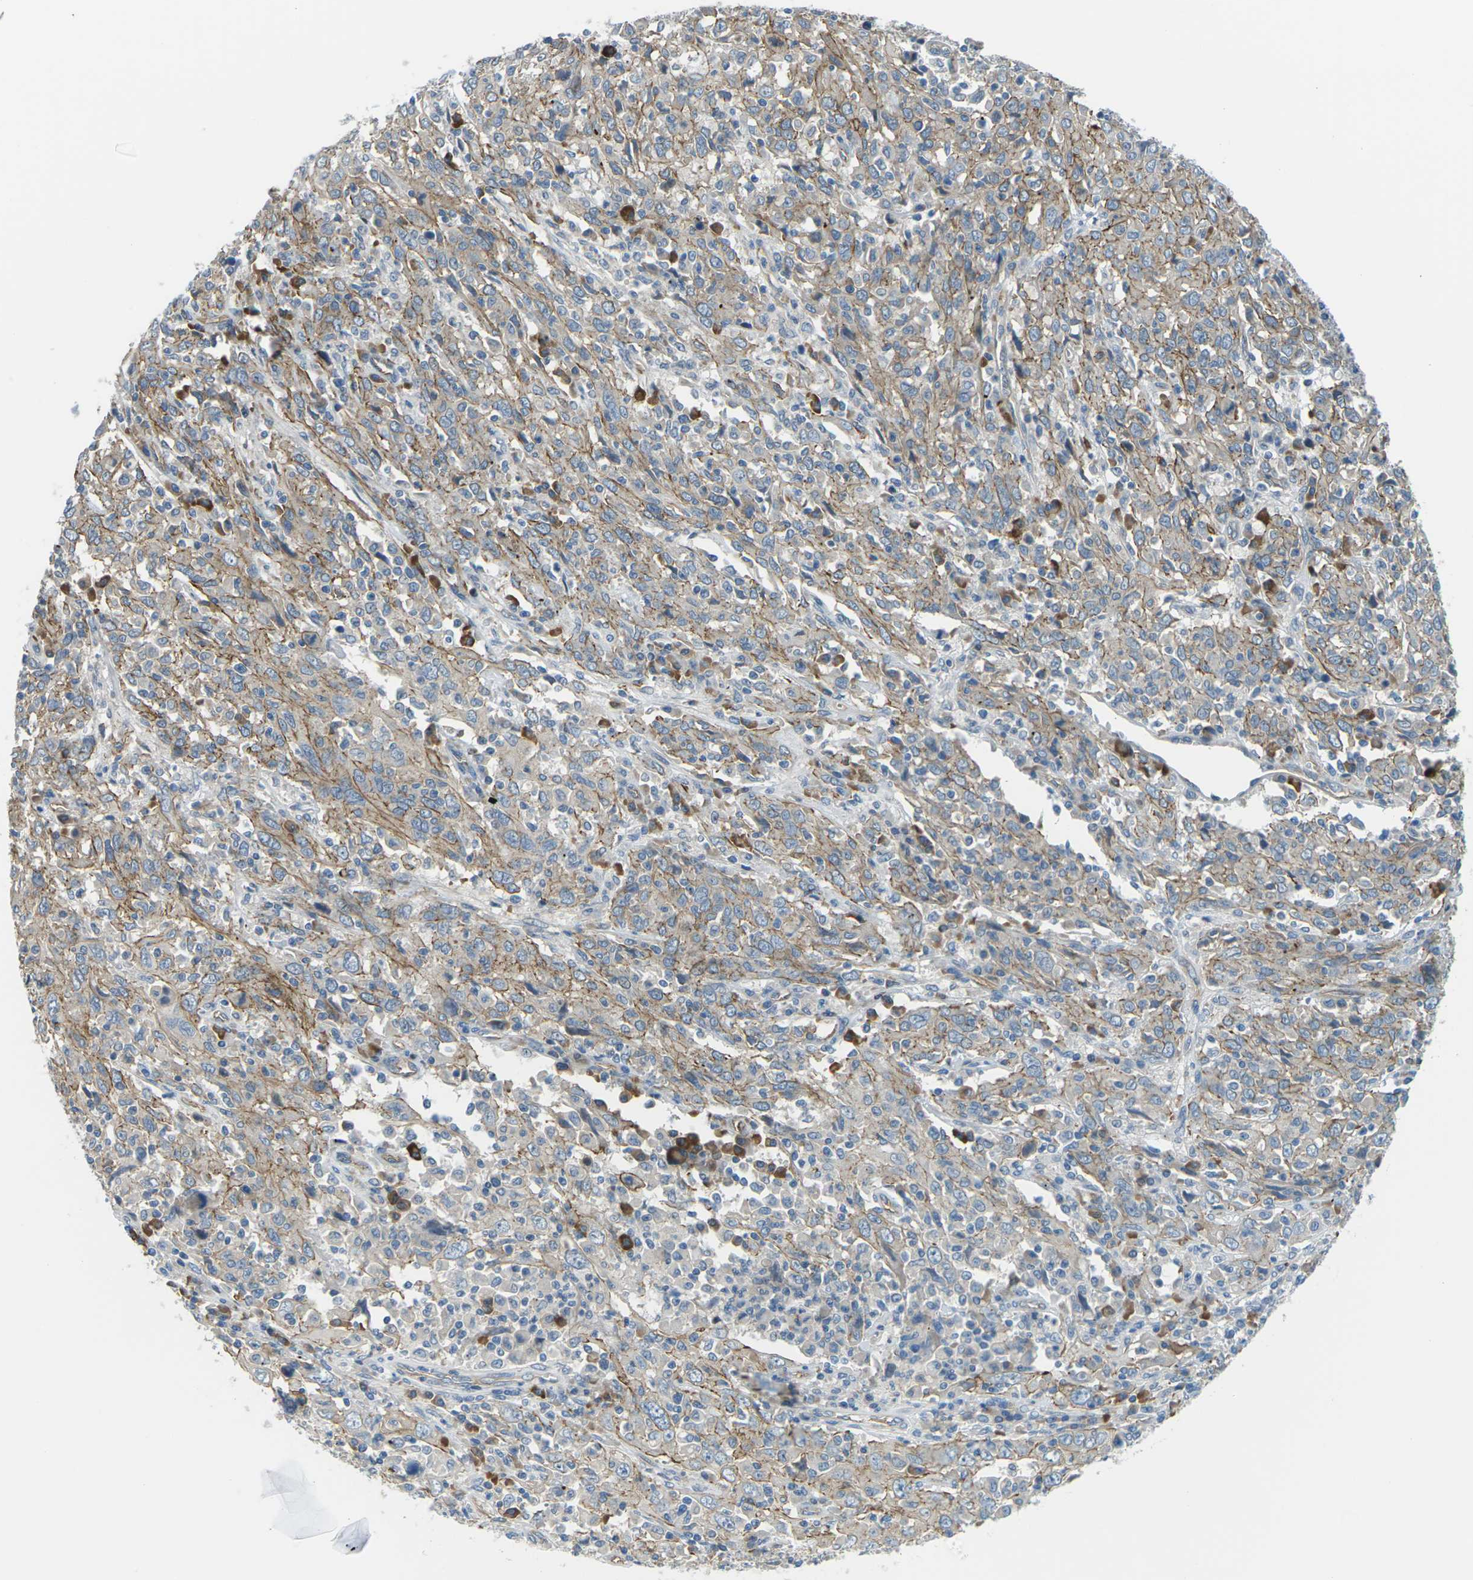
{"staining": {"intensity": "weak", "quantity": ">75%", "location": "cytoplasmic/membranous"}, "tissue": "cervical cancer", "cell_type": "Tumor cells", "image_type": "cancer", "snomed": [{"axis": "morphology", "description": "Squamous cell carcinoma, NOS"}, {"axis": "topography", "description": "Cervix"}], "caption": "Tumor cells display low levels of weak cytoplasmic/membranous expression in about >75% of cells in squamous cell carcinoma (cervical).", "gene": "SLC13A3", "patient": {"sex": "female", "age": 46}}